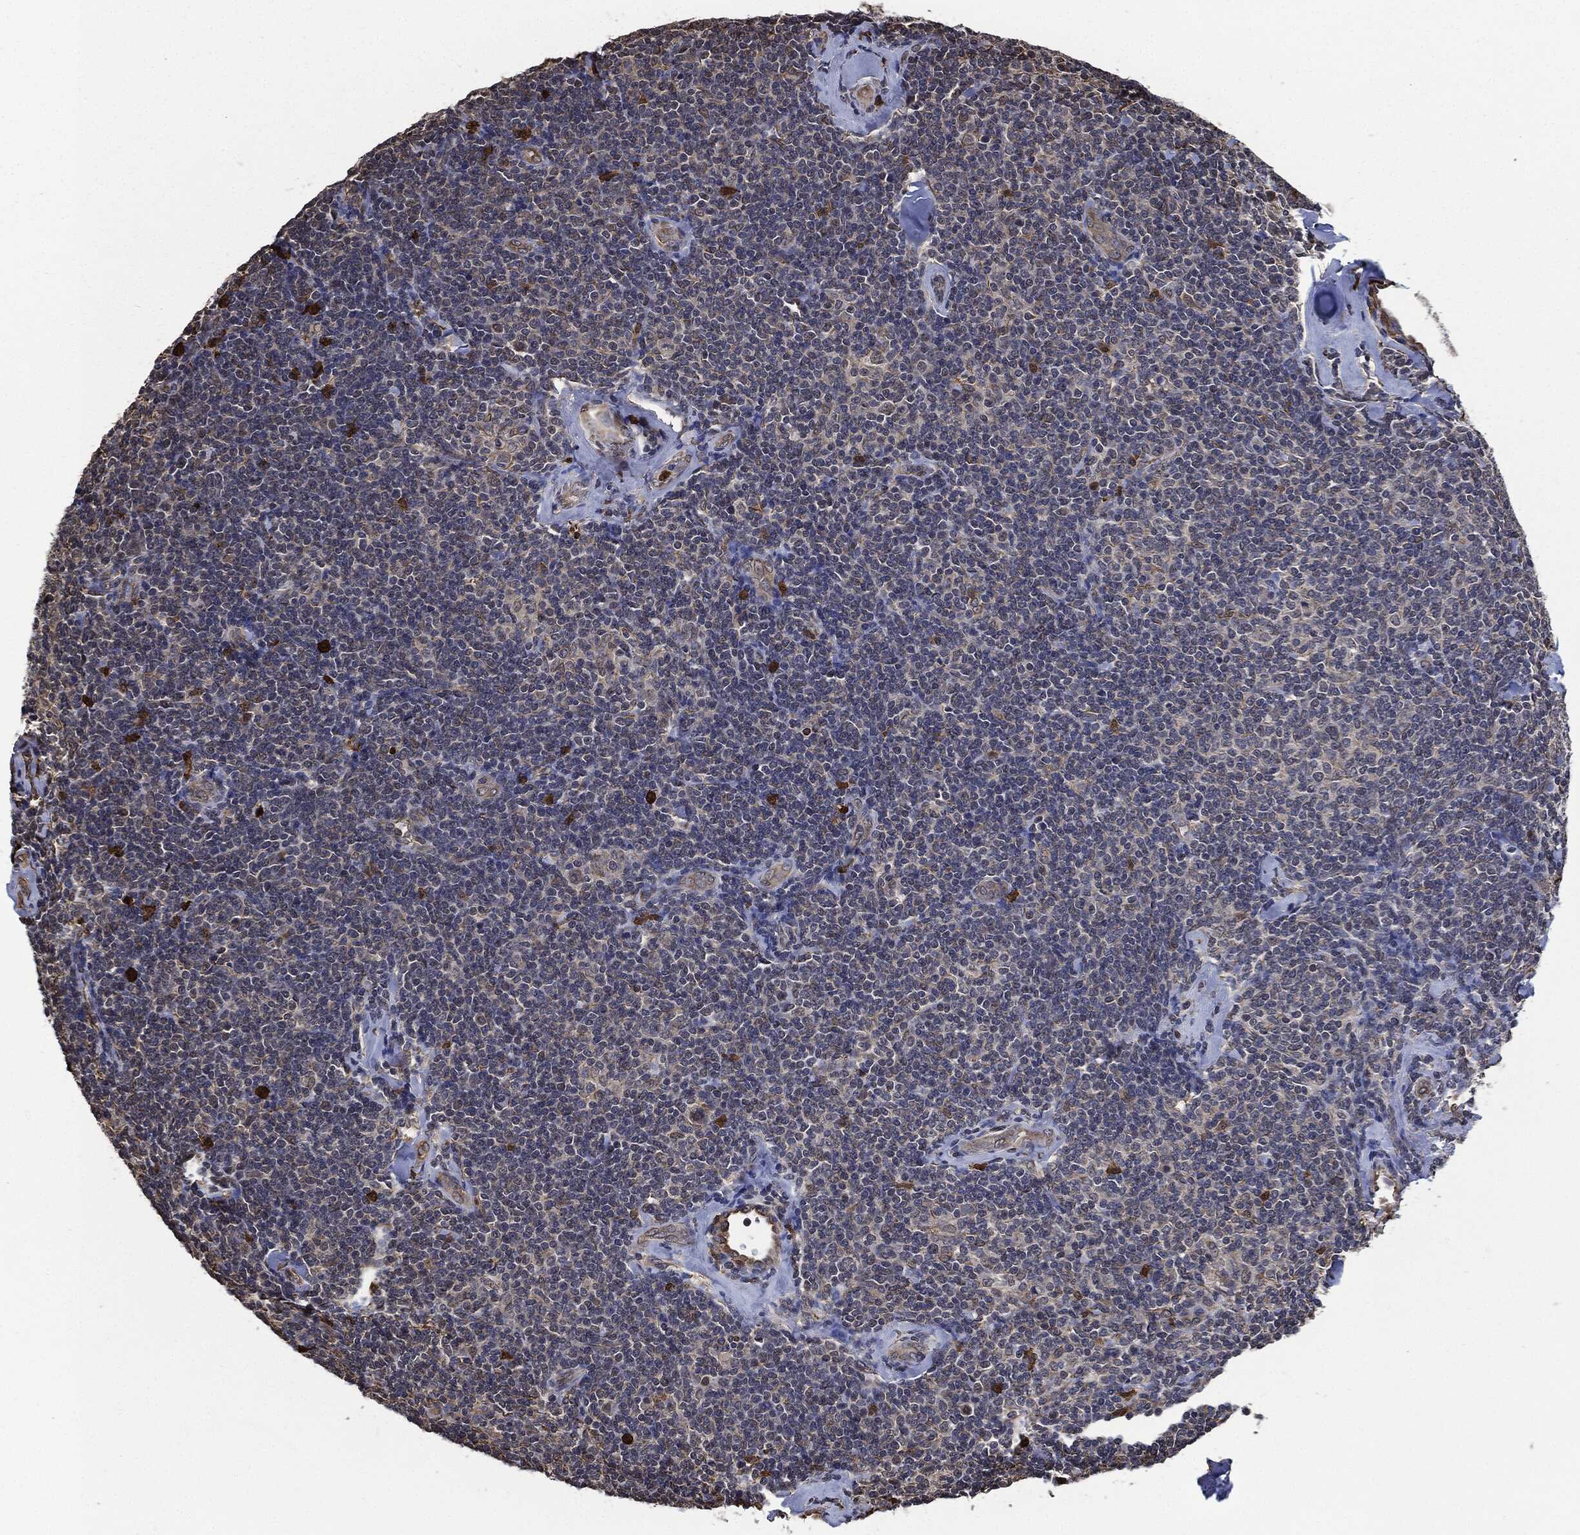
{"staining": {"intensity": "negative", "quantity": "none", "location": "none"}, "tissue": "lymphoma", "cell_type": "Tumor cells", "image_type": "cancer", "snomed": [{"axis": "morphology", "description": "Malignant lymphoma, non-Hodgkin's type, Low grade"}, {"axis": "topography", "description": "Lymph node"}], "caption": "This is a image of immunohistochemistry staining of malignant lymphoma, non-Hodgkin's type (low-grade), which shows no staining in tumor cells.", "gene": "S100A9", "patient": {"sex": "female", "age": 56}}